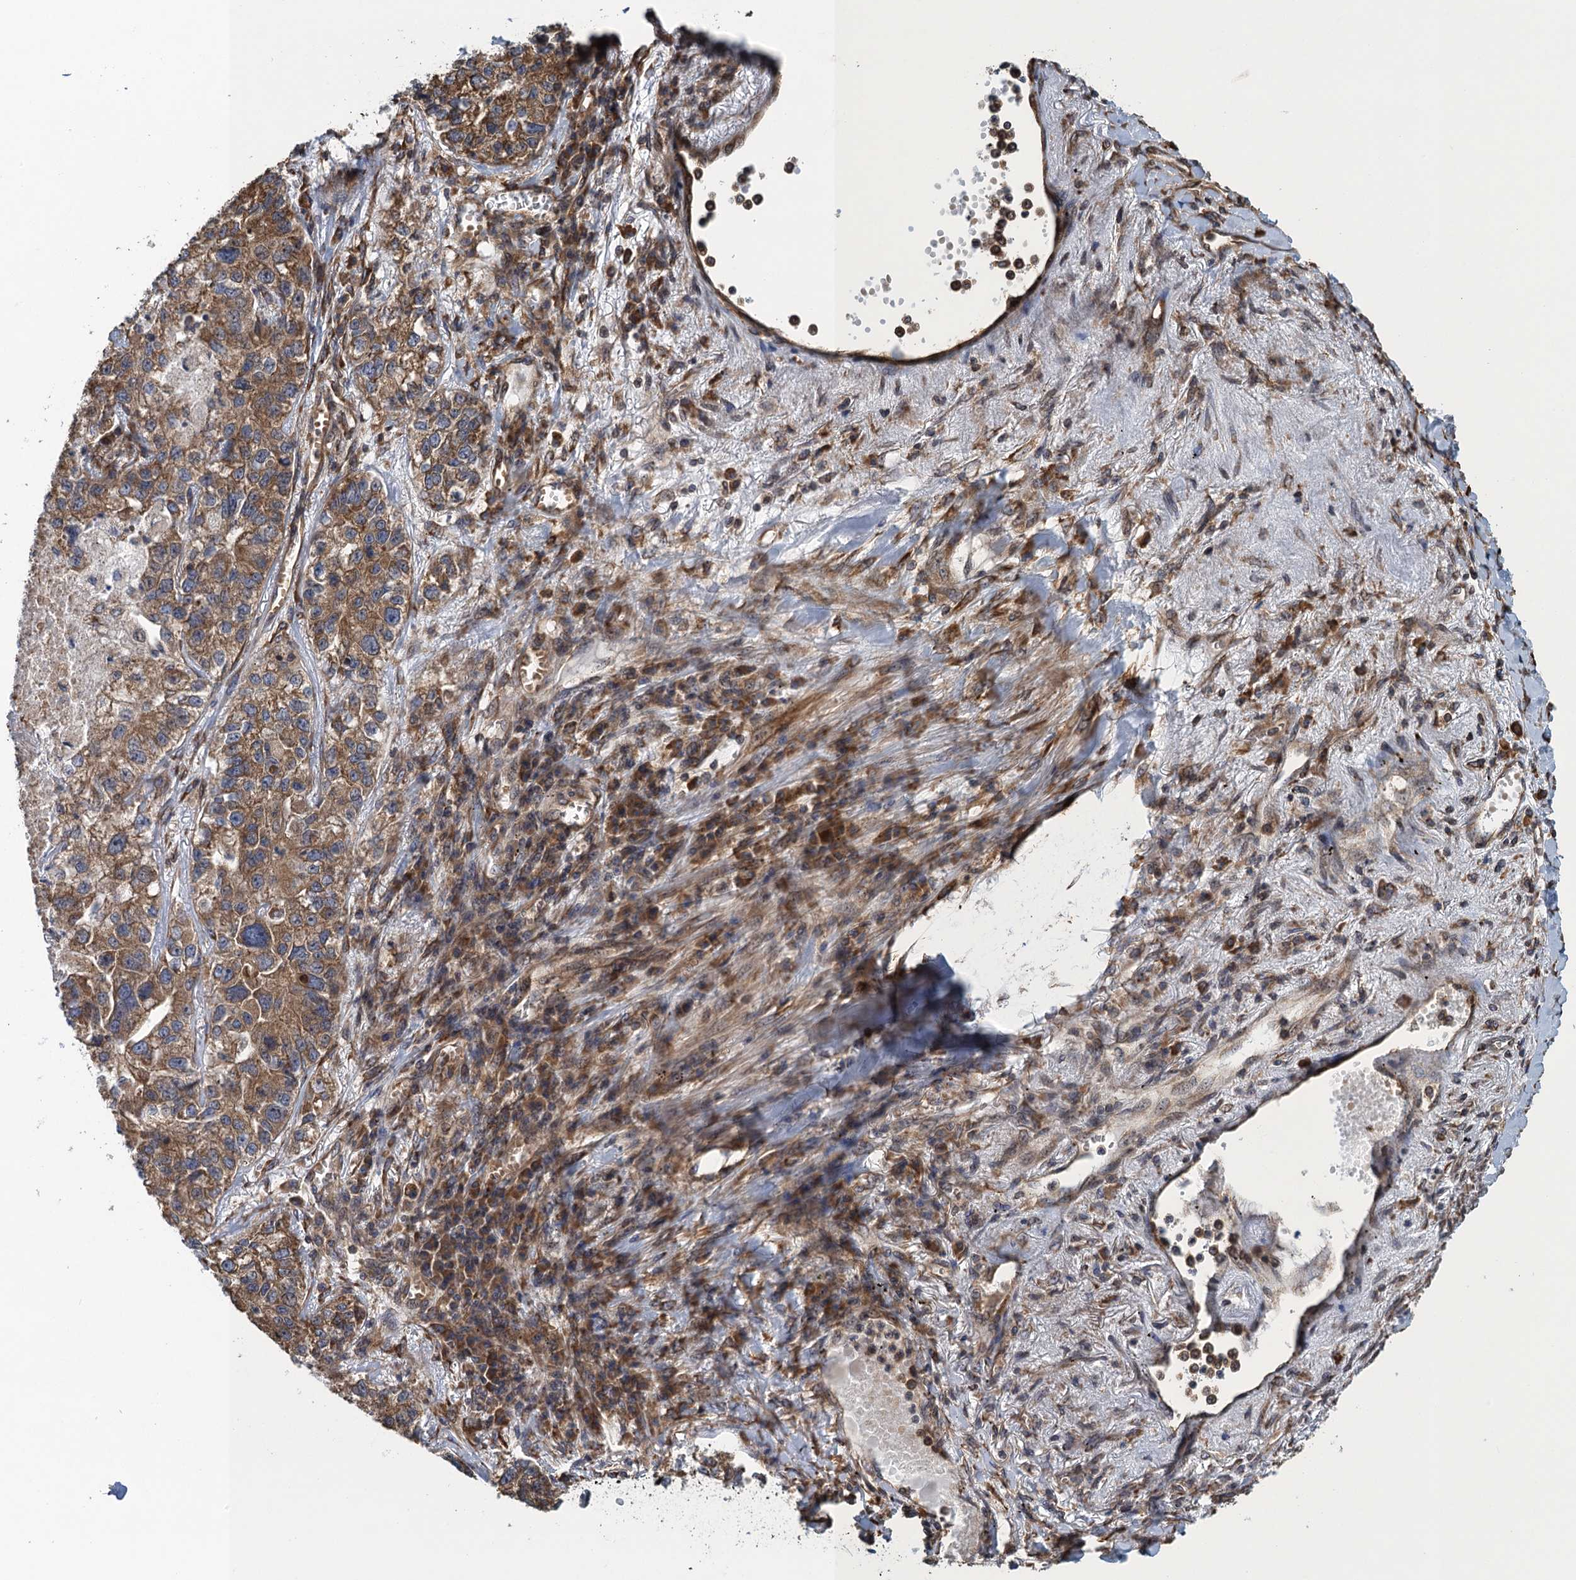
{"staining": {"intensity": "moderate", "quantity": ">75%", "location": "cytoplasmic/membranous"}, "tissue": "lung cancer", "cell_type": "Tumor cells", "image_type": "cancer", "snomed": [{"axis": "morphology", "description": "Adenocarcinoma, NOS"}, {"axis": "topography", "description": "Lung"}], "caption": "Protein expression analysis of human lung cancer (adenocarcinoma) reveals moderate cytoplasmic/membranous expression in about >75% of tumor cells.", "gene": "MDM1", "patient": {"sex": "male", "age": 49}}